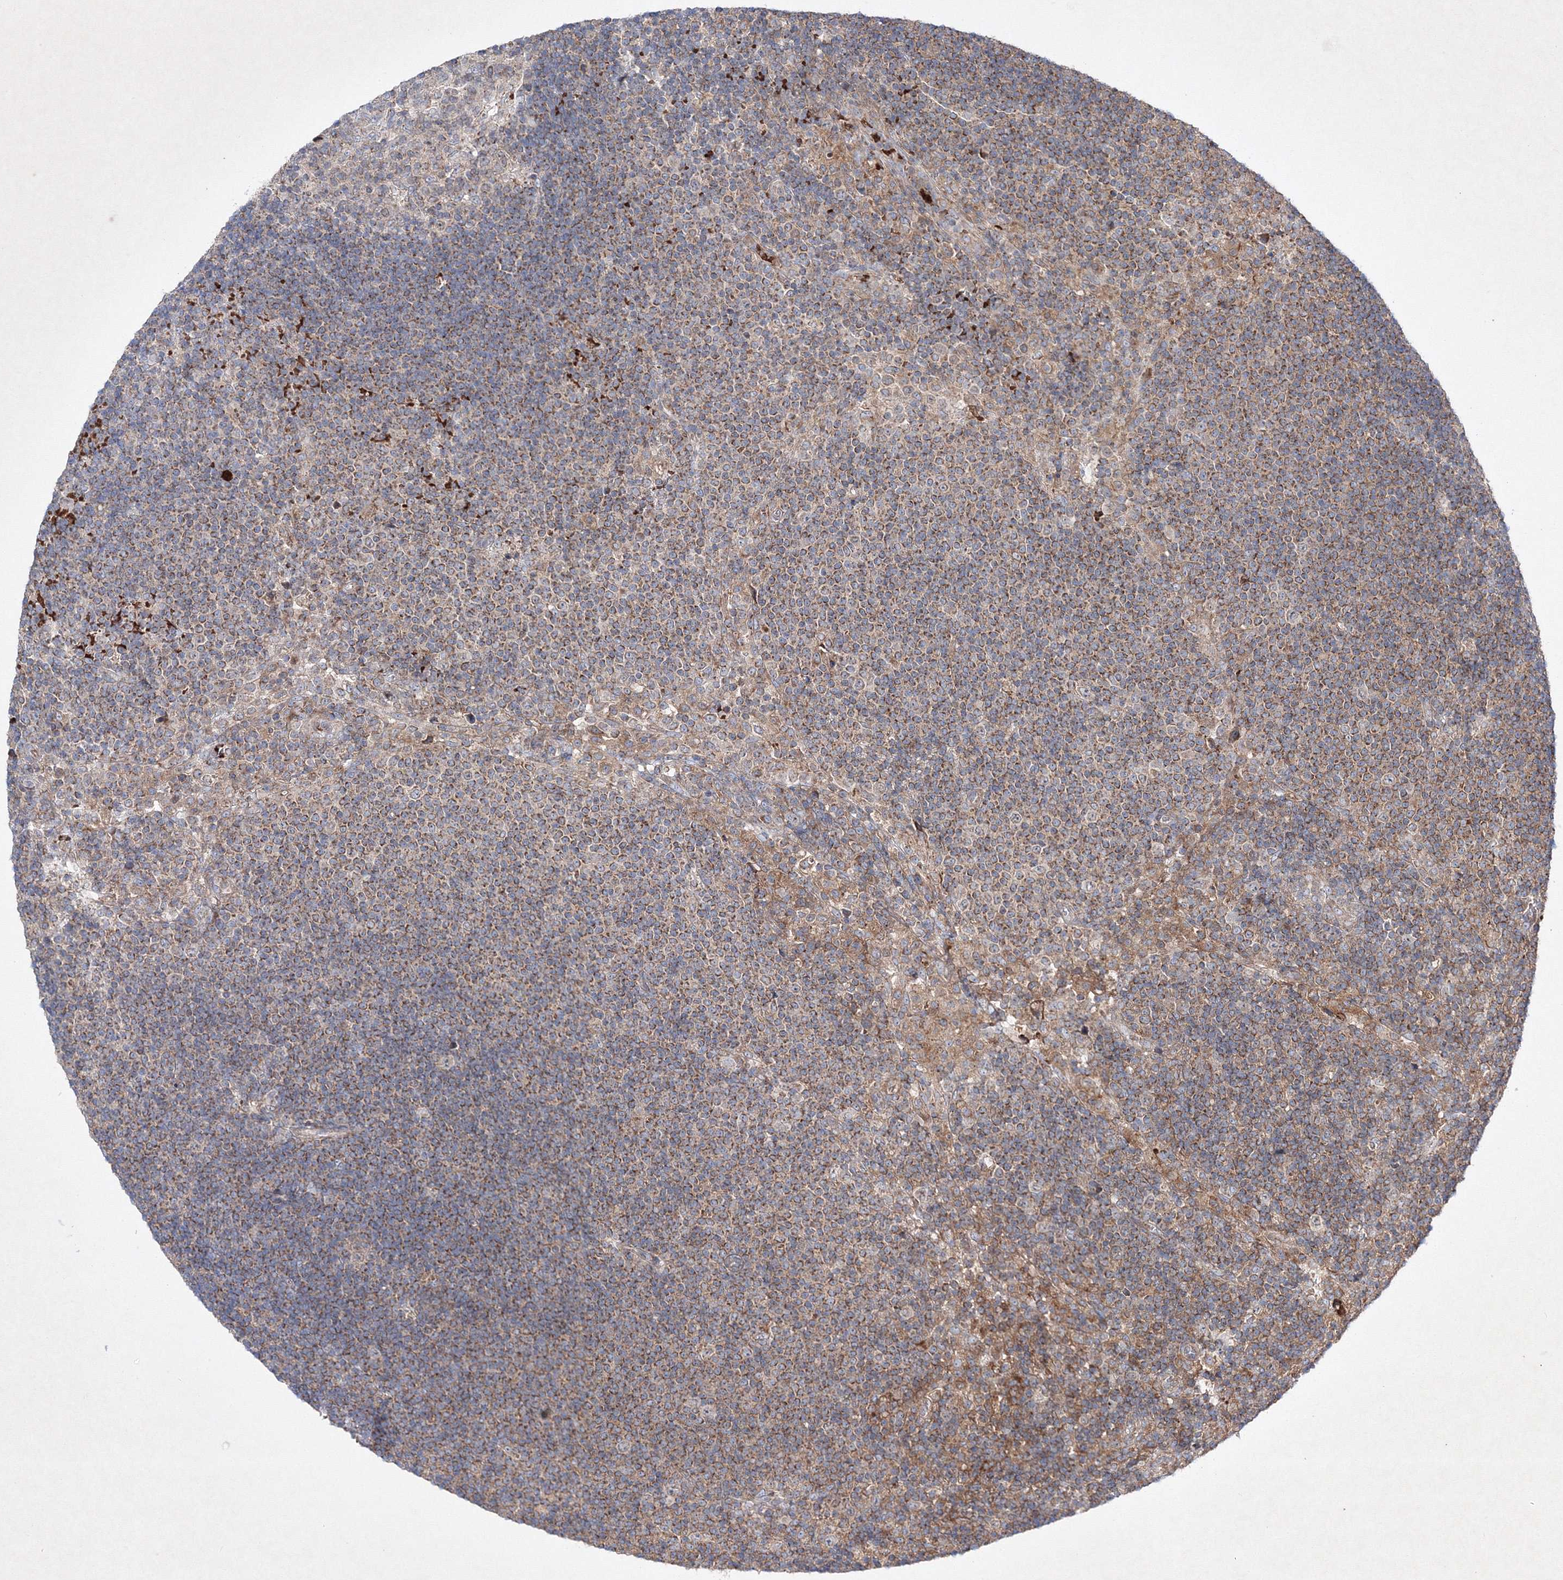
{"staining": {"intensity": "weak", "quantity": "<25%", "location": "cytoplasmic/membranous"}, "tissue": "lymph node", "cell_type": "Germinal center cells", "image_type": "normal", "snomed": [{"axis": "morphology", "description": "Normal tissue, NOS"}, {"axis": "topography", "description": "Lymph node"}], "caption": "DAB (3,3'-diaminobenzidine) immunohistochemical staining of normal human lymph node demonstrates no significant positivity in germinal center cells.", "gene": "OPA1", "patient": {"sex": "female", "age": 53}}